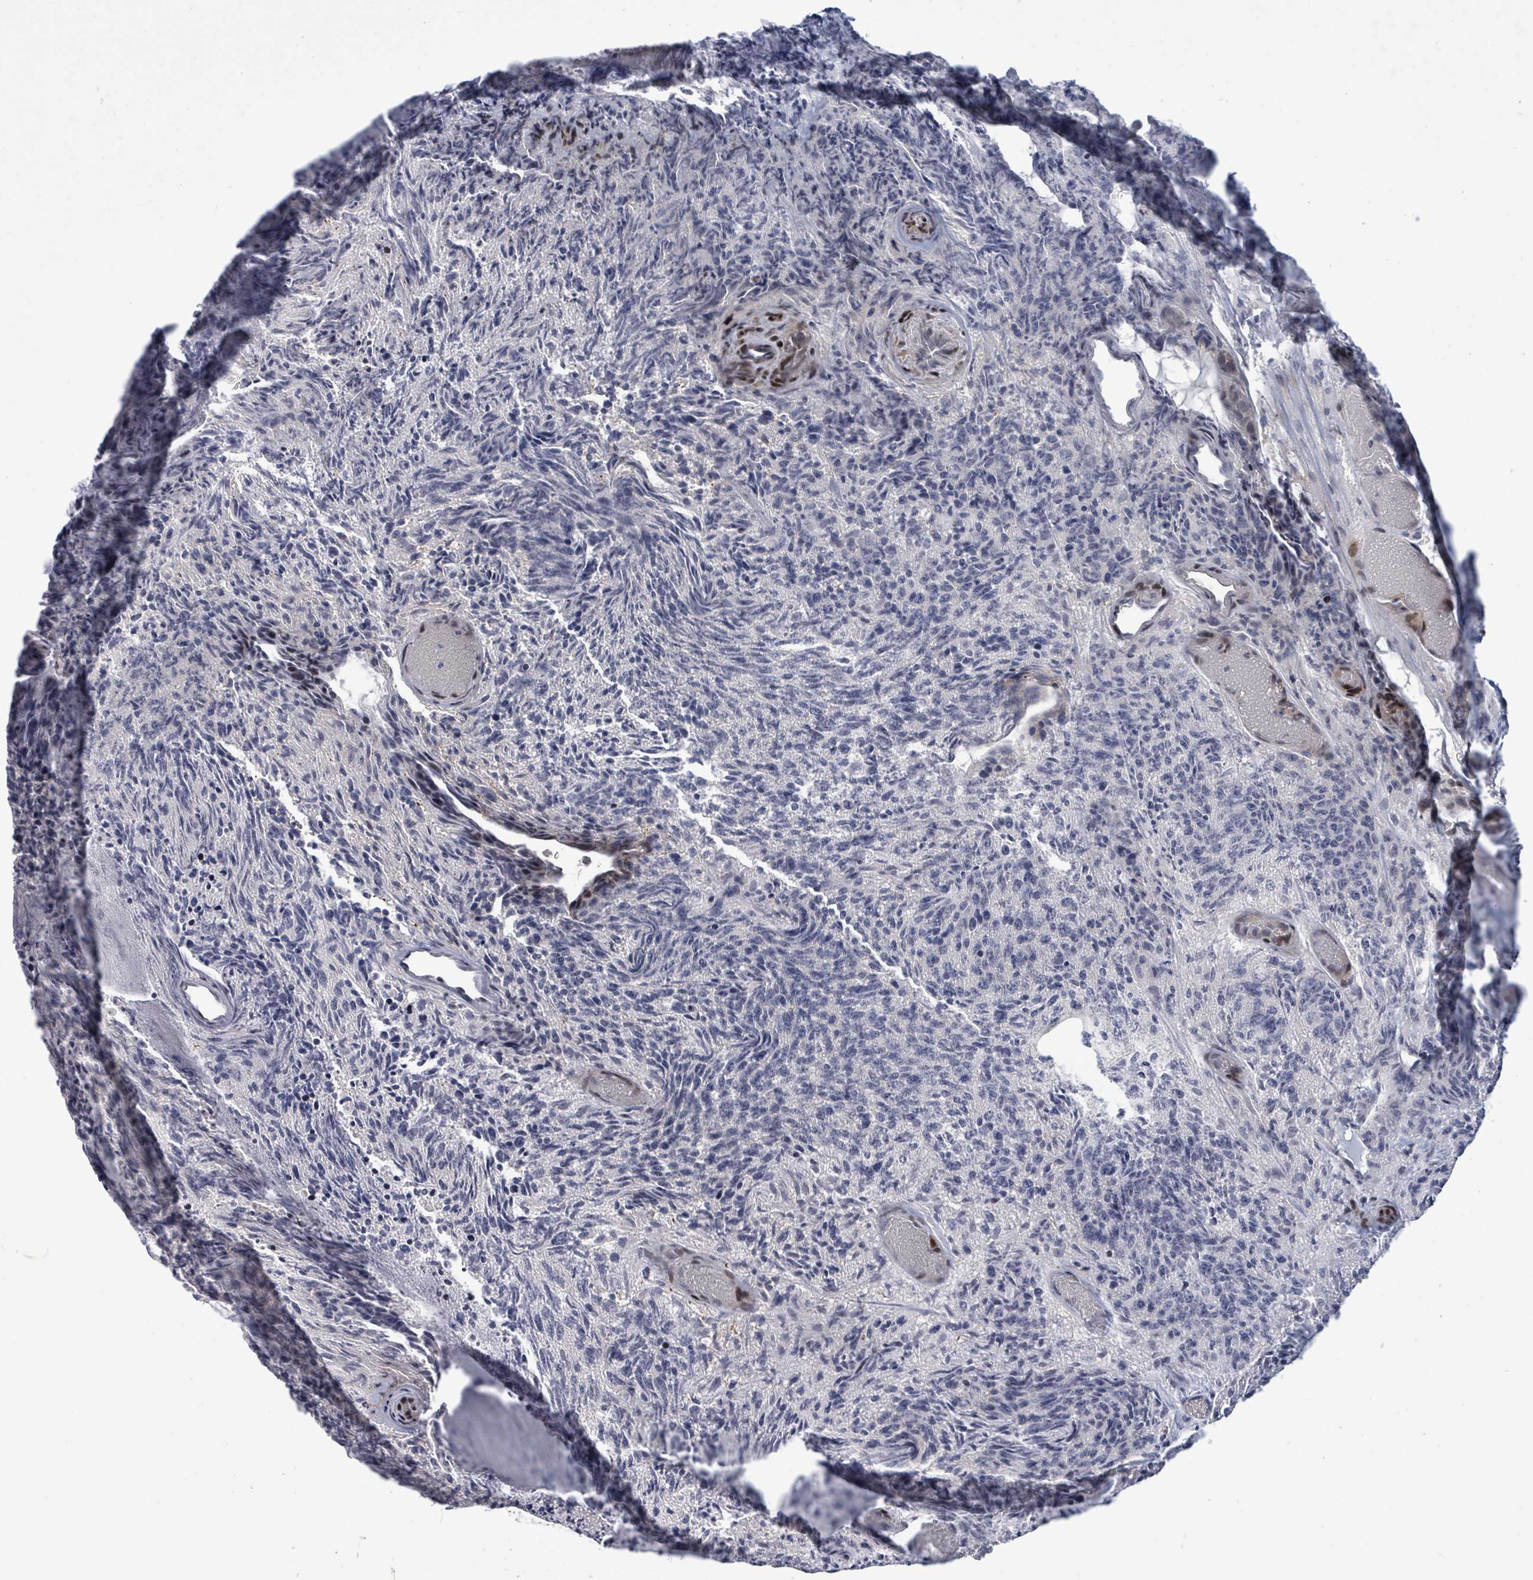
{"staining": {"intensity": "strong", "quantity": "<25%", "location": "nuclear"}, "tissue": "glioma", "cell_type": "Tumor cells", "image_type": "cancer", "snomed": [{"axis": "morphology", "description": "Glioma, malignant, High grade"}, {"axis": "topography", "description": "Brain"}], "caption": "Brown immunohistochemical staining in high-grade glioma (malignant) exhibits strong nuclear positivity in about <25% of tumor cells.", "gene": "TUSC1", "patient": {"sex": "male", "age": 36}}